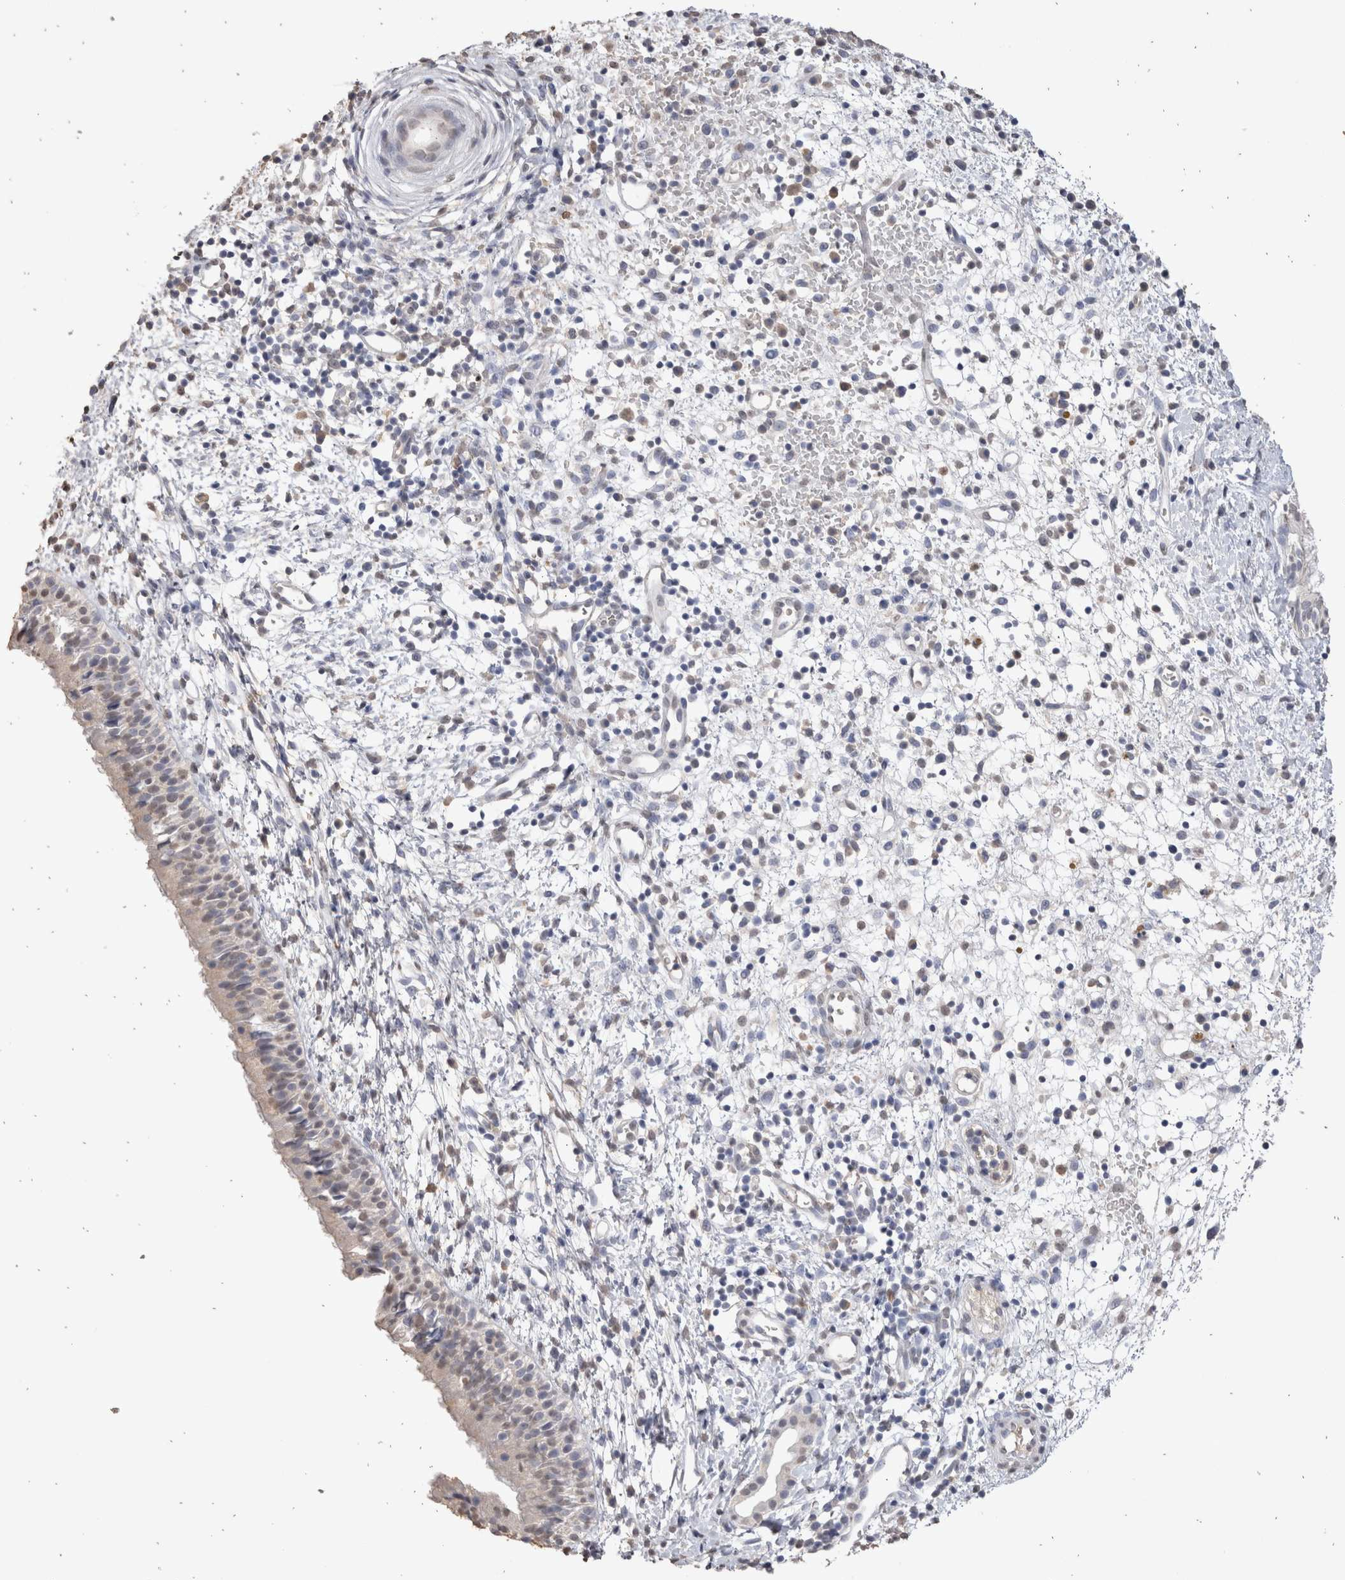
{"staining": {"intensity": "weak", "quantity": "<25%", "location": "nuclear"}, "tissue": "nasopharynx", "cell_type": "Respiratory epithelial cells", "image_type": "normal", "snomed": [{"axis": "morphology", "description": "Normal tissue, NOS"}, {"axis": "topography", "description": "Nasopharynx"}], "caption": "Photomicrograph shows no significant protein staining in respiratory epithelial cells of unremarkable nasopharynx.", "gene": "LGALS2", "patient": {"sex": "male", "age": 22}}